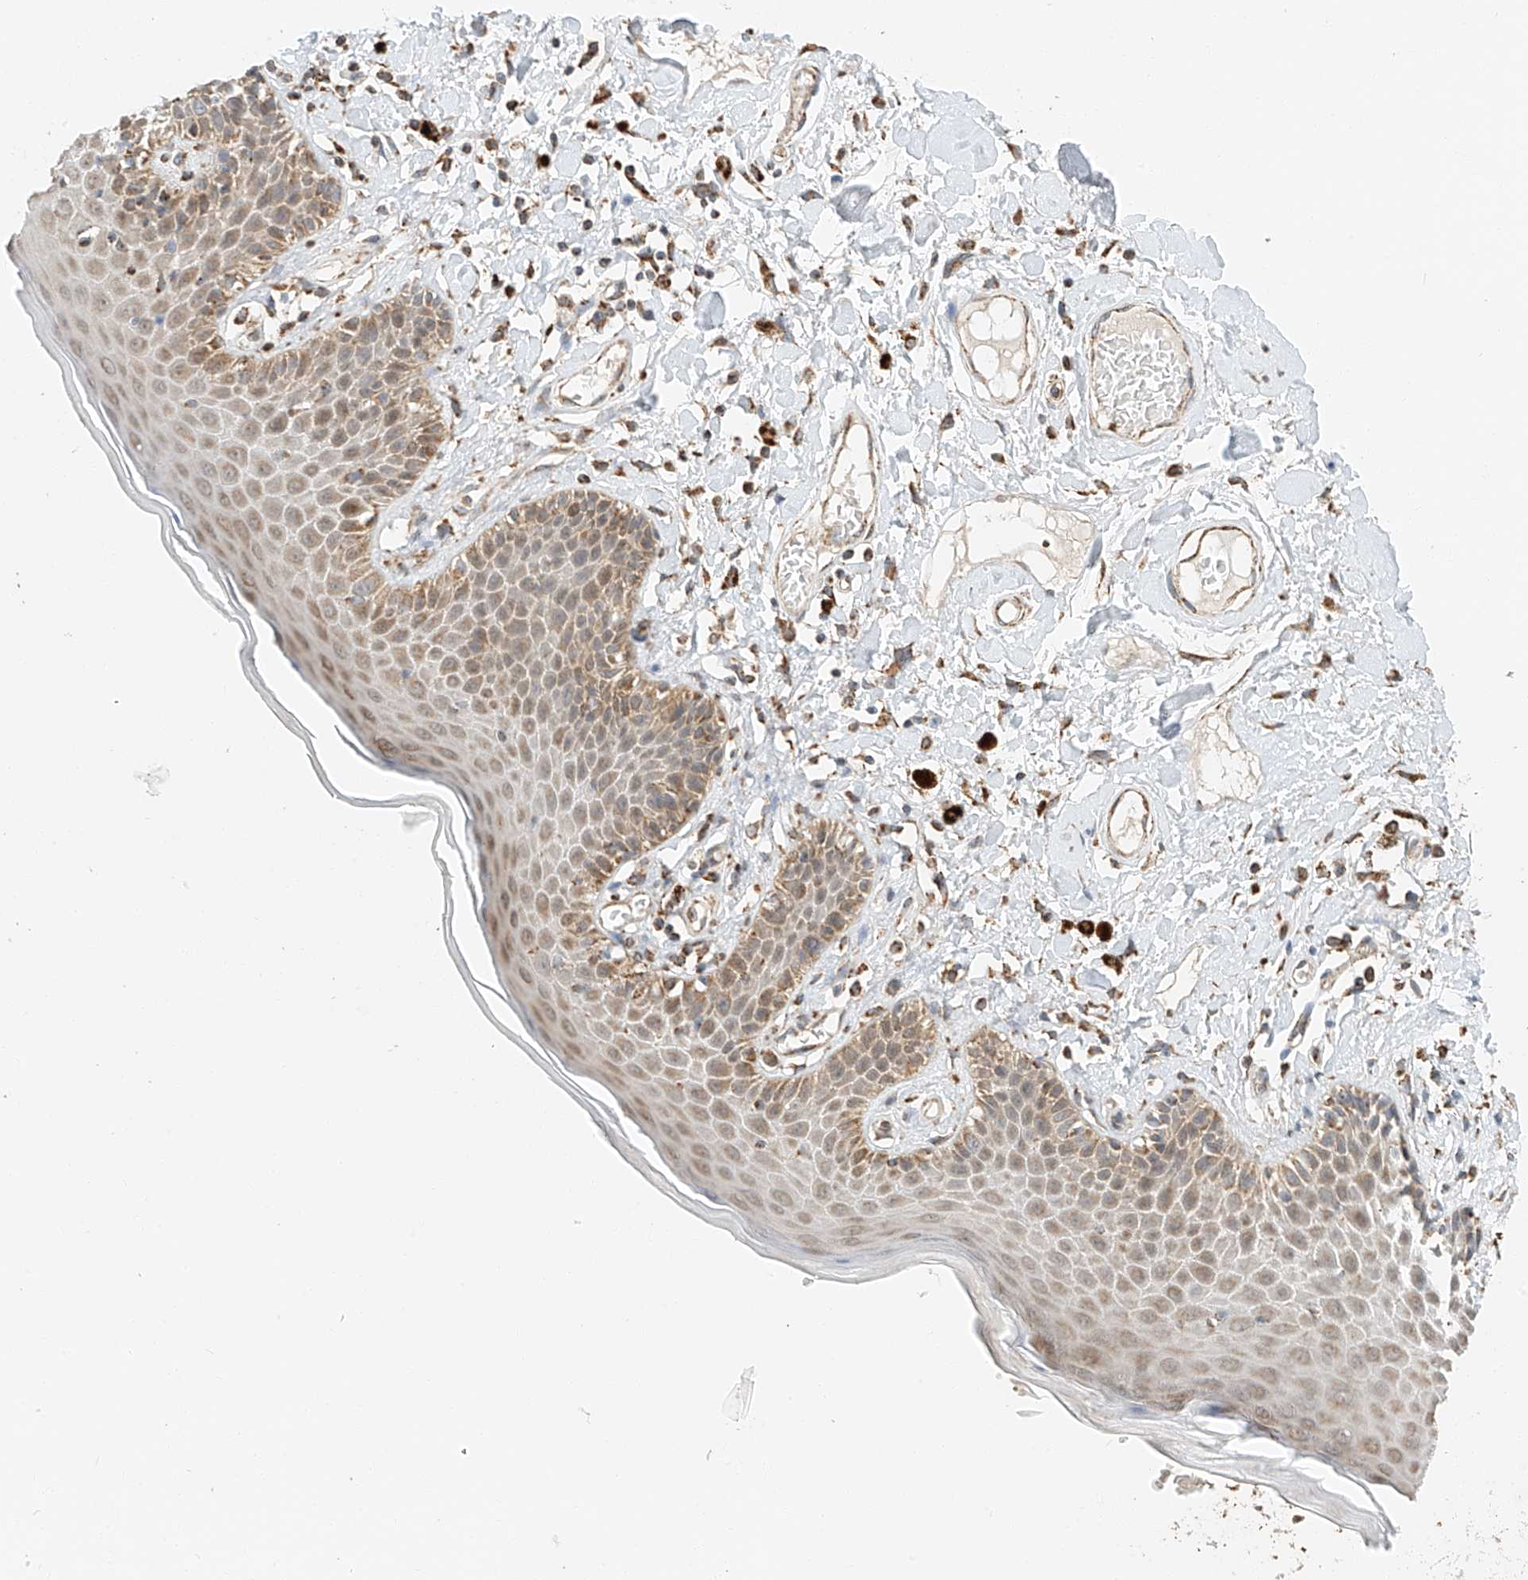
{"staining": {"intensity": "moderate", "quantity": ">75%", "location": "cytoplasmic/membranous"}, "tissue": "skin", "cell_type": "Epidermal cells", "image_type": "normal", "snomed": [{"axis": "morphology", "description": "Normal tissue, NOS"}, {"axis": "topography", "description": "Anal"}], "caption": "A high-resolution micrograph shows IHC staining of normal skin, which displays moderate cytoplasmic/membranous positivity in approximately >75% of epidermal cells.", "gene": "YIPF7", "patient": {"sex": "female", "age": 78}}